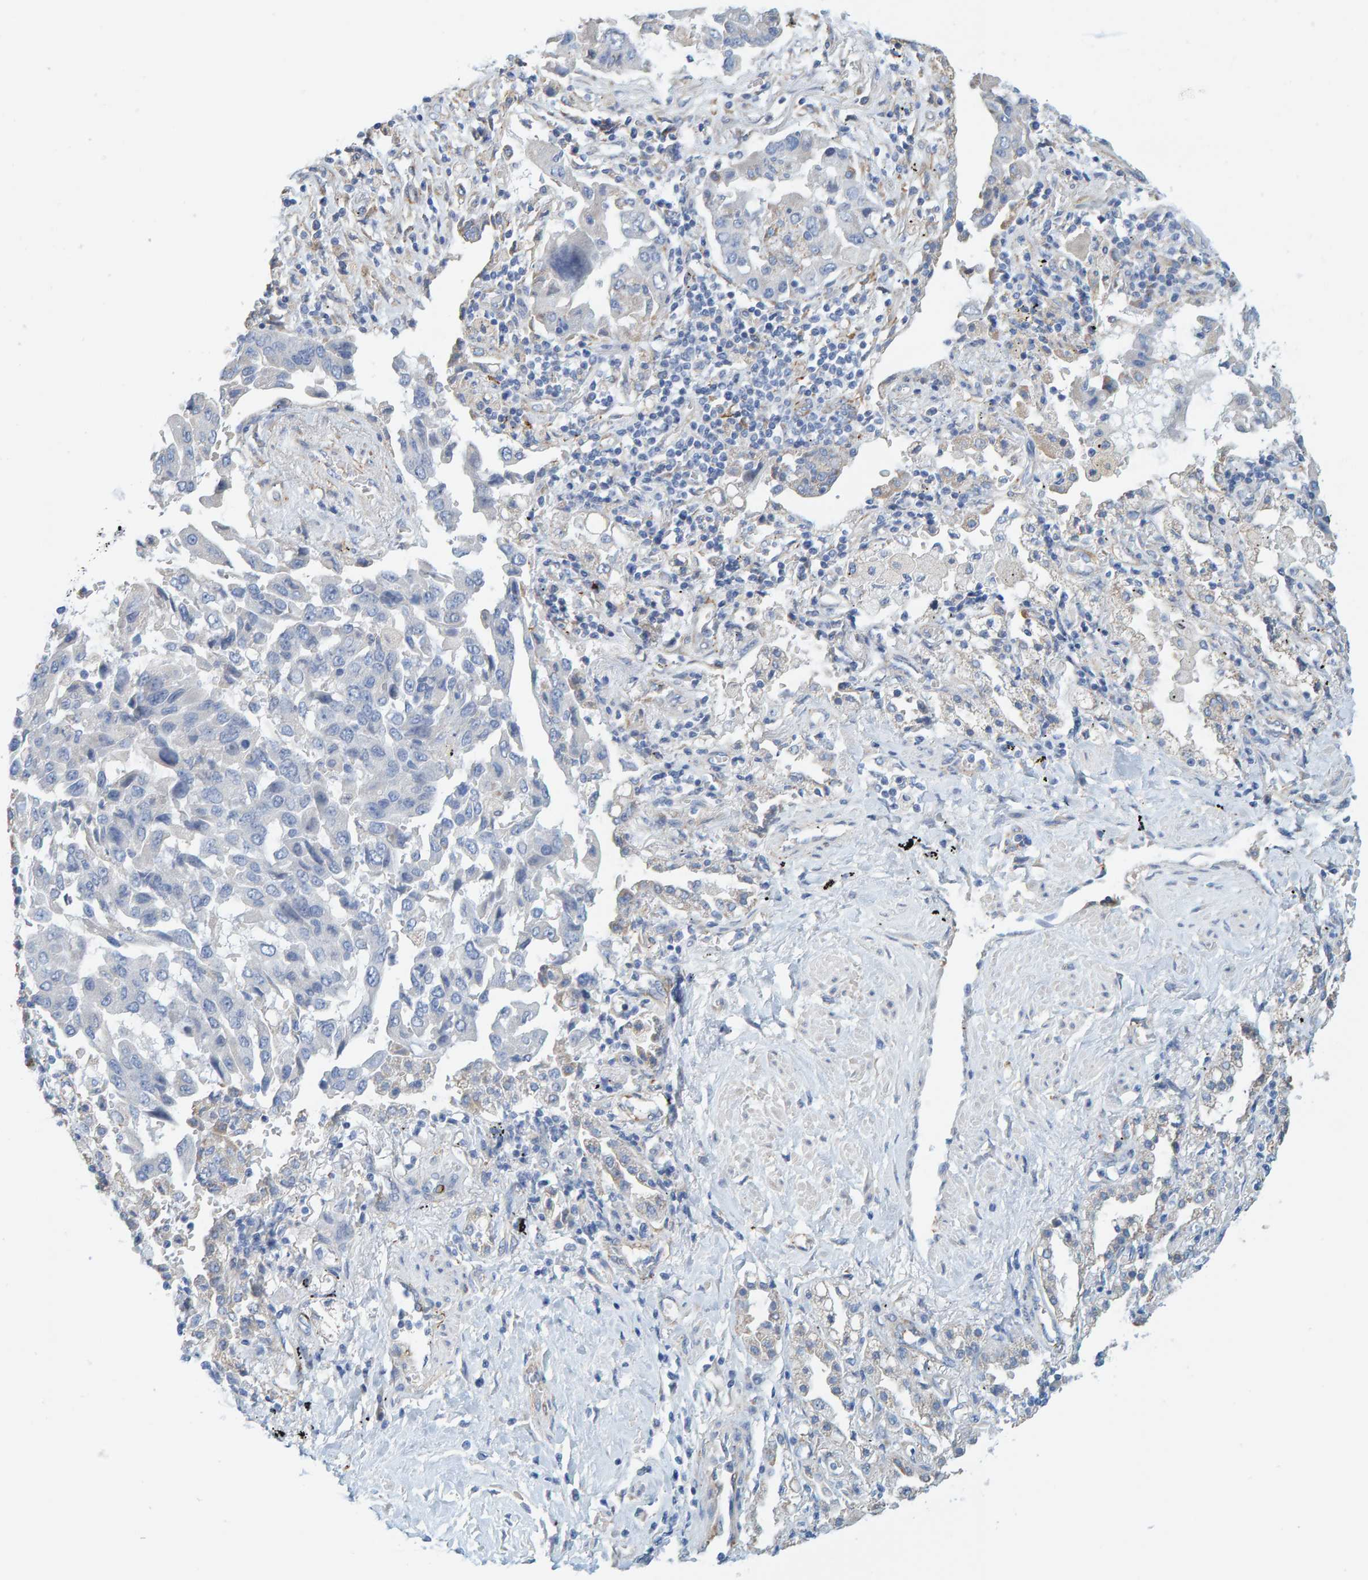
{"staining": {"intensity": "negative", "quantity": "none", "location": "none"}, "tissue": "lung cancer", "cell_type": "Tumor cells", "image_type": "cancer", "snomed": [{"axis": "morphology", "description": "Adenocarcinoma, NOS"}, {"axis": "topography", "description": "Lung"}], "caption": "Immunohistochemistry photomicrograph of human adenocarcinoma (lung) stained for a protein (brown), which exhibits no staining in tumor cells. Brightfield microscopy of IHC stained with DAB (brown) and hematoxylin (blue), captured at high magnification.", "gene": "MAP1B", "patient": {"sex": "female", "age": 65}}